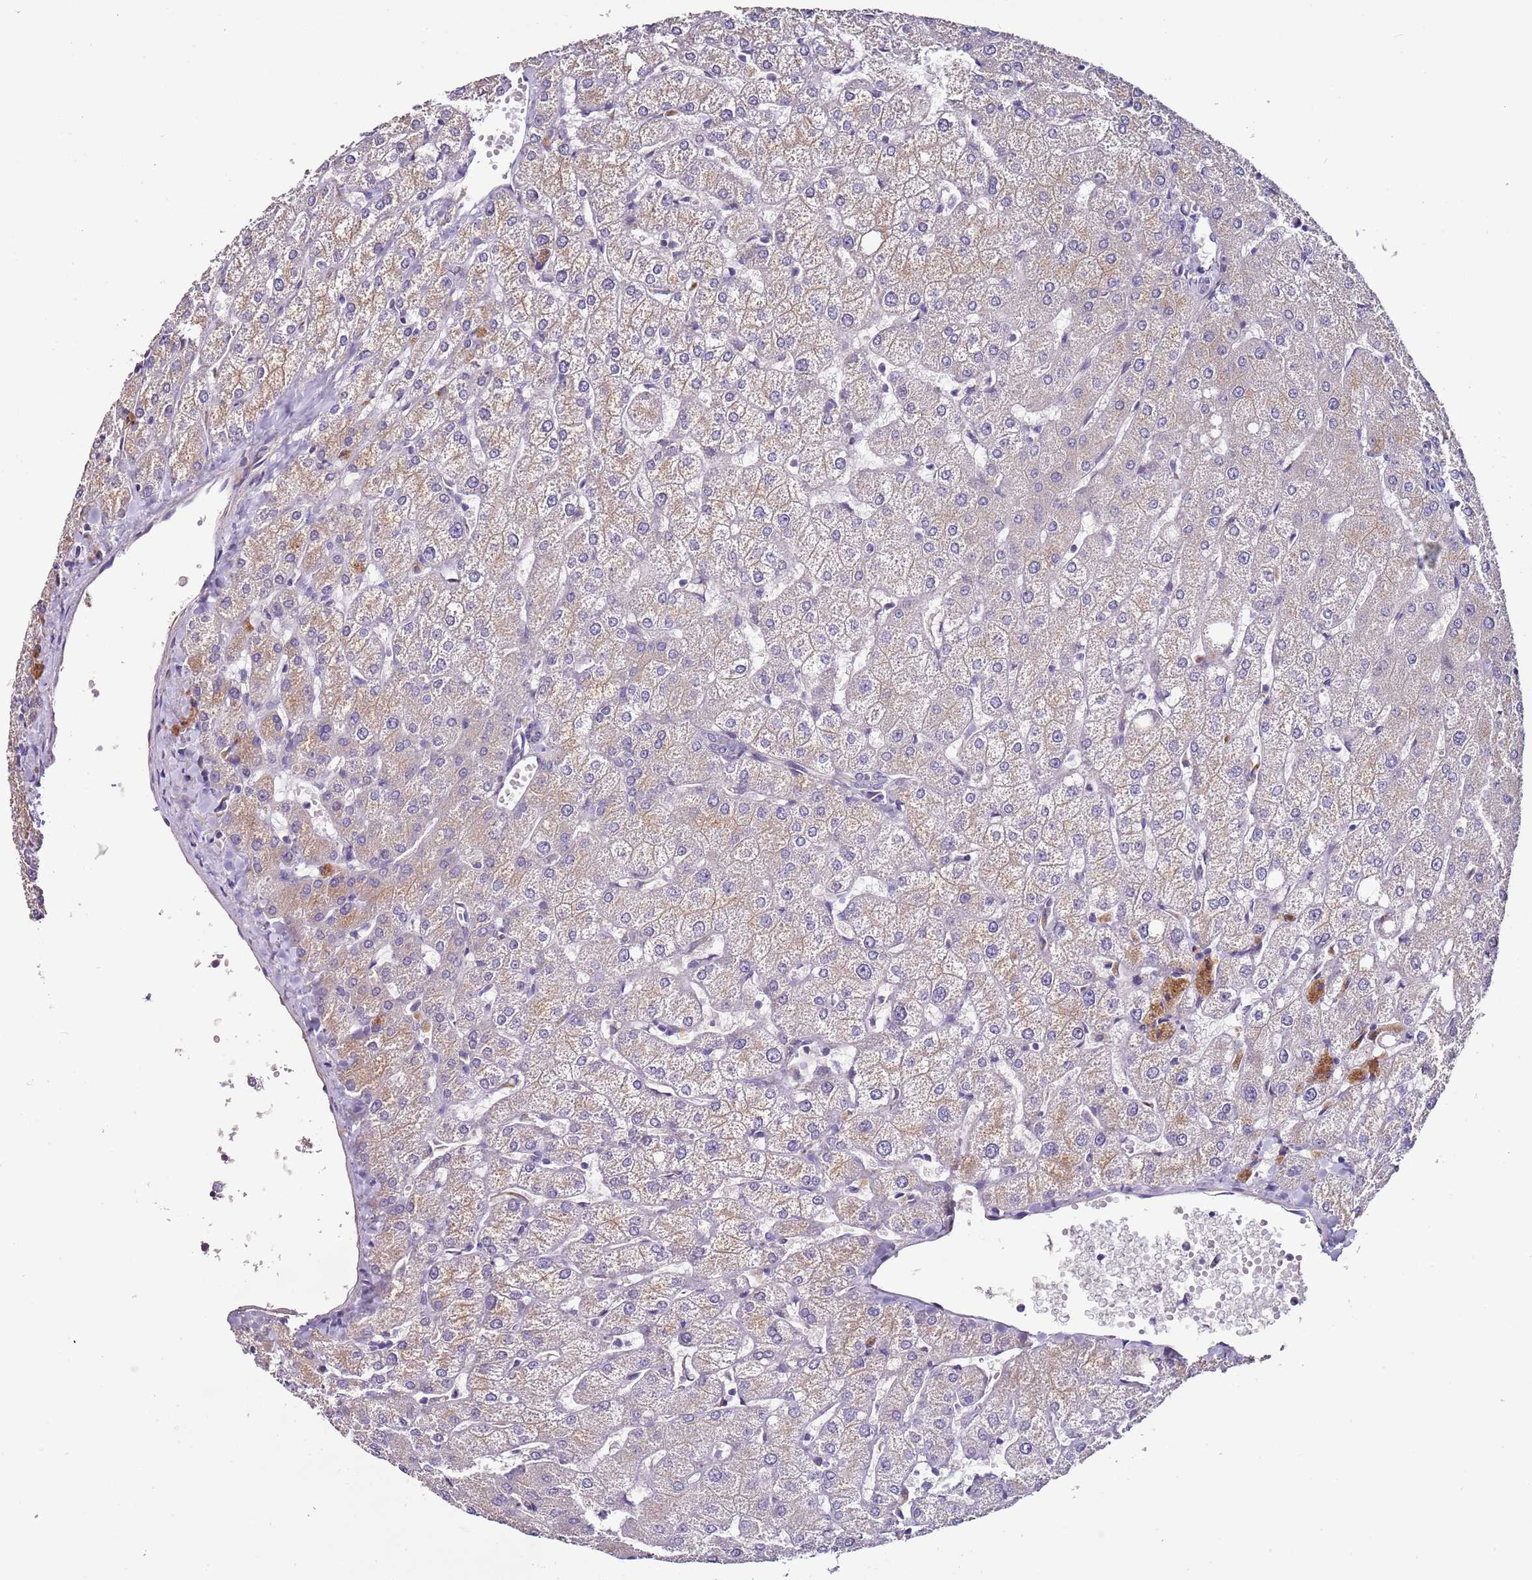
{"staining": {"intensity": "negative", "quantity": "none", "location": "none"}, "tissue": "liver", "cell_type": "Cholangiocytes", "image_type": "normal", "snomed": [{"axis": "morphology", "description": "Normal tissue, NOS"}, {"axis": "topography", "description": "Liver"}], "caption": "The micrograph exhibits no significant expression in cholangiocytes of liver. The staining was performed using DAB (3,3'-diaminobenzidine) to visualize the protein expression in brown, while the nuclei were stained in blue with hematoxylin (Magnification: 20x).", "gene": "FAM20A", "patient": {"sex": "female", "age": 54}}